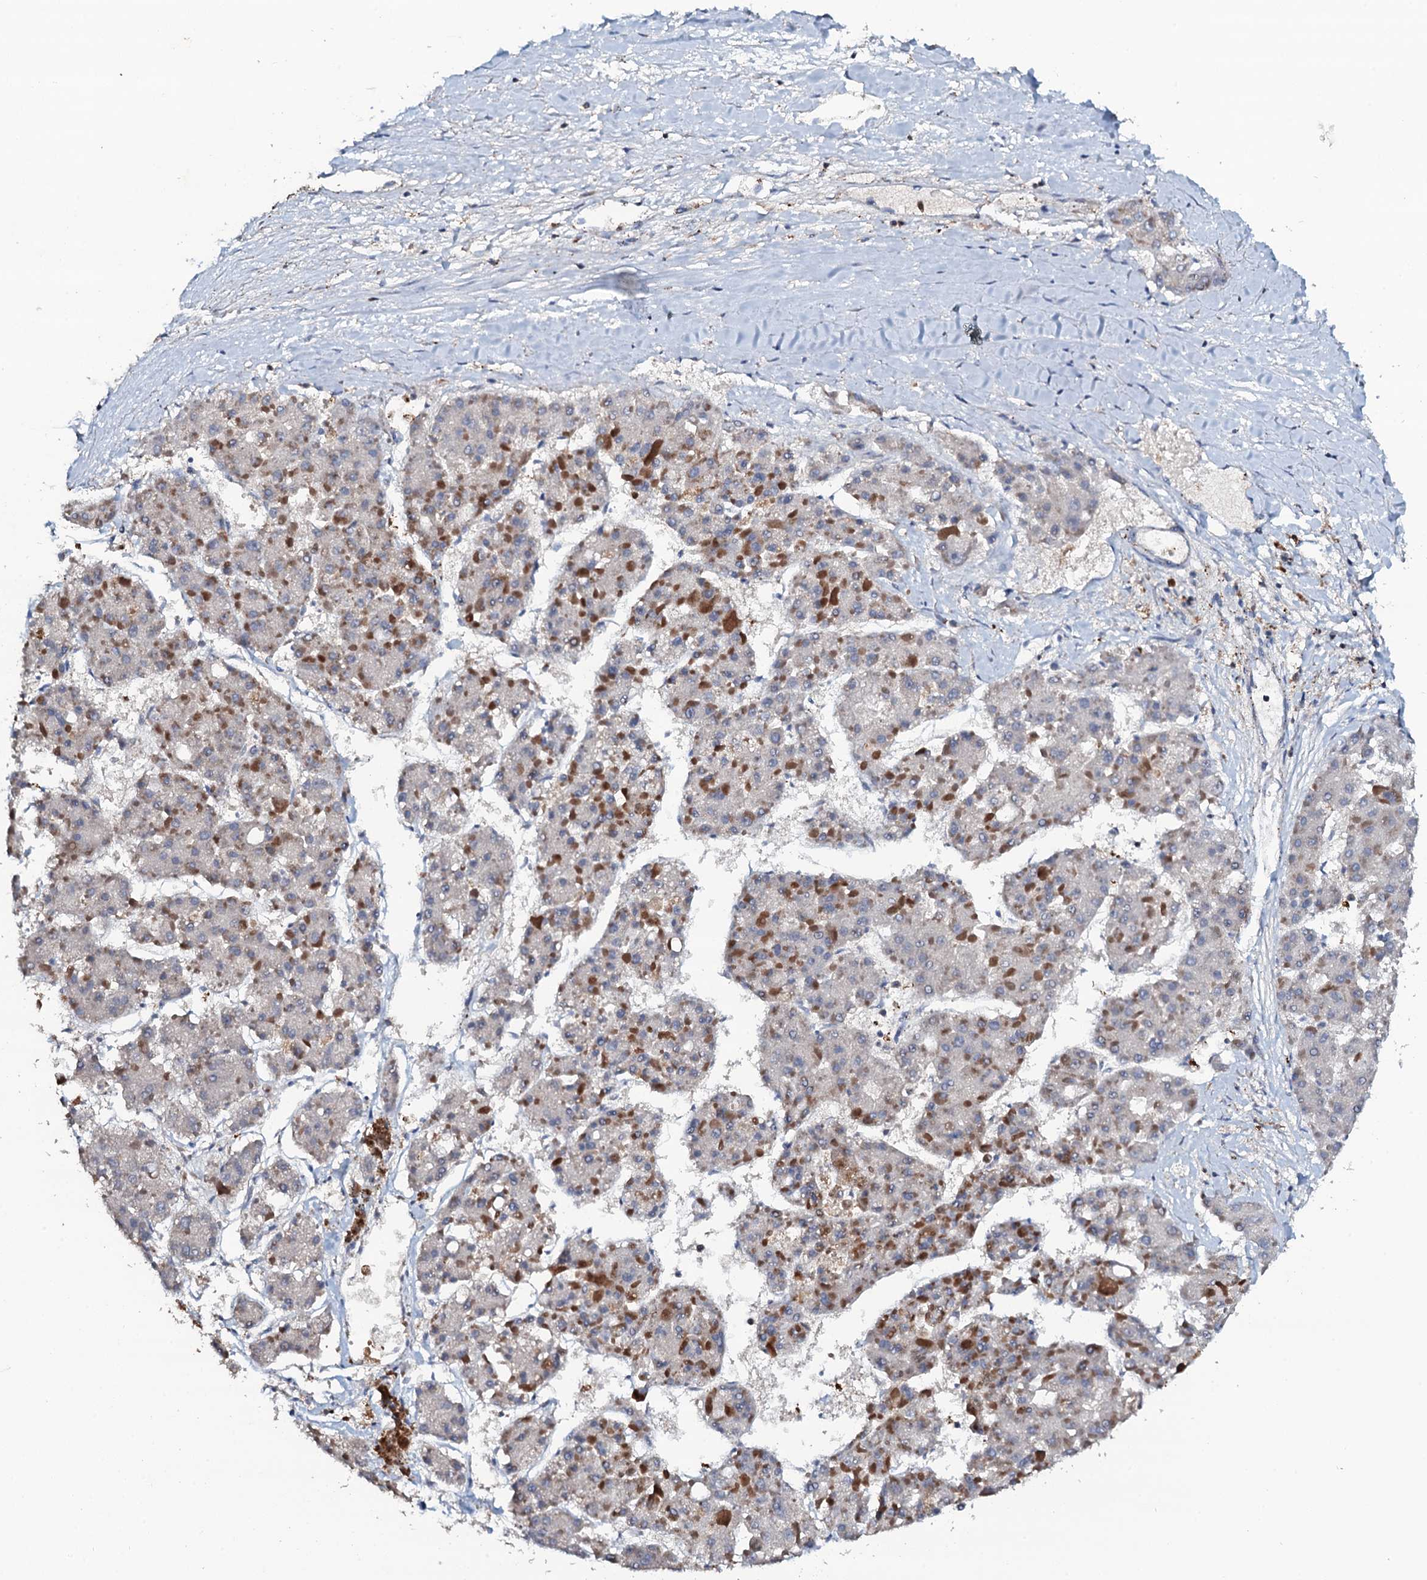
{"staining": {"intensity": "negative", "quantity": "none", "location": "none"}, "tissue": "liver cancer", "cell_type": "Tumor cells", "image_type": "cancer", "snomed": [{"axis": "morphology", "description": "Carcinoma, Hepatocellular, NOS"}, {"axis": "topography", "description": "Liver"}], "caption": "Immunohistochemical staining of hepatocellular carcinoma (liver) reveals no significant staining in tumor cells. (Brightfield microscopy of DAB (3,3'-diaminobenzidine) immunohistochemistry (IHC) at high magnification).", "gene": "GRK2", "patient": {"sex": "female", "age": 73}}